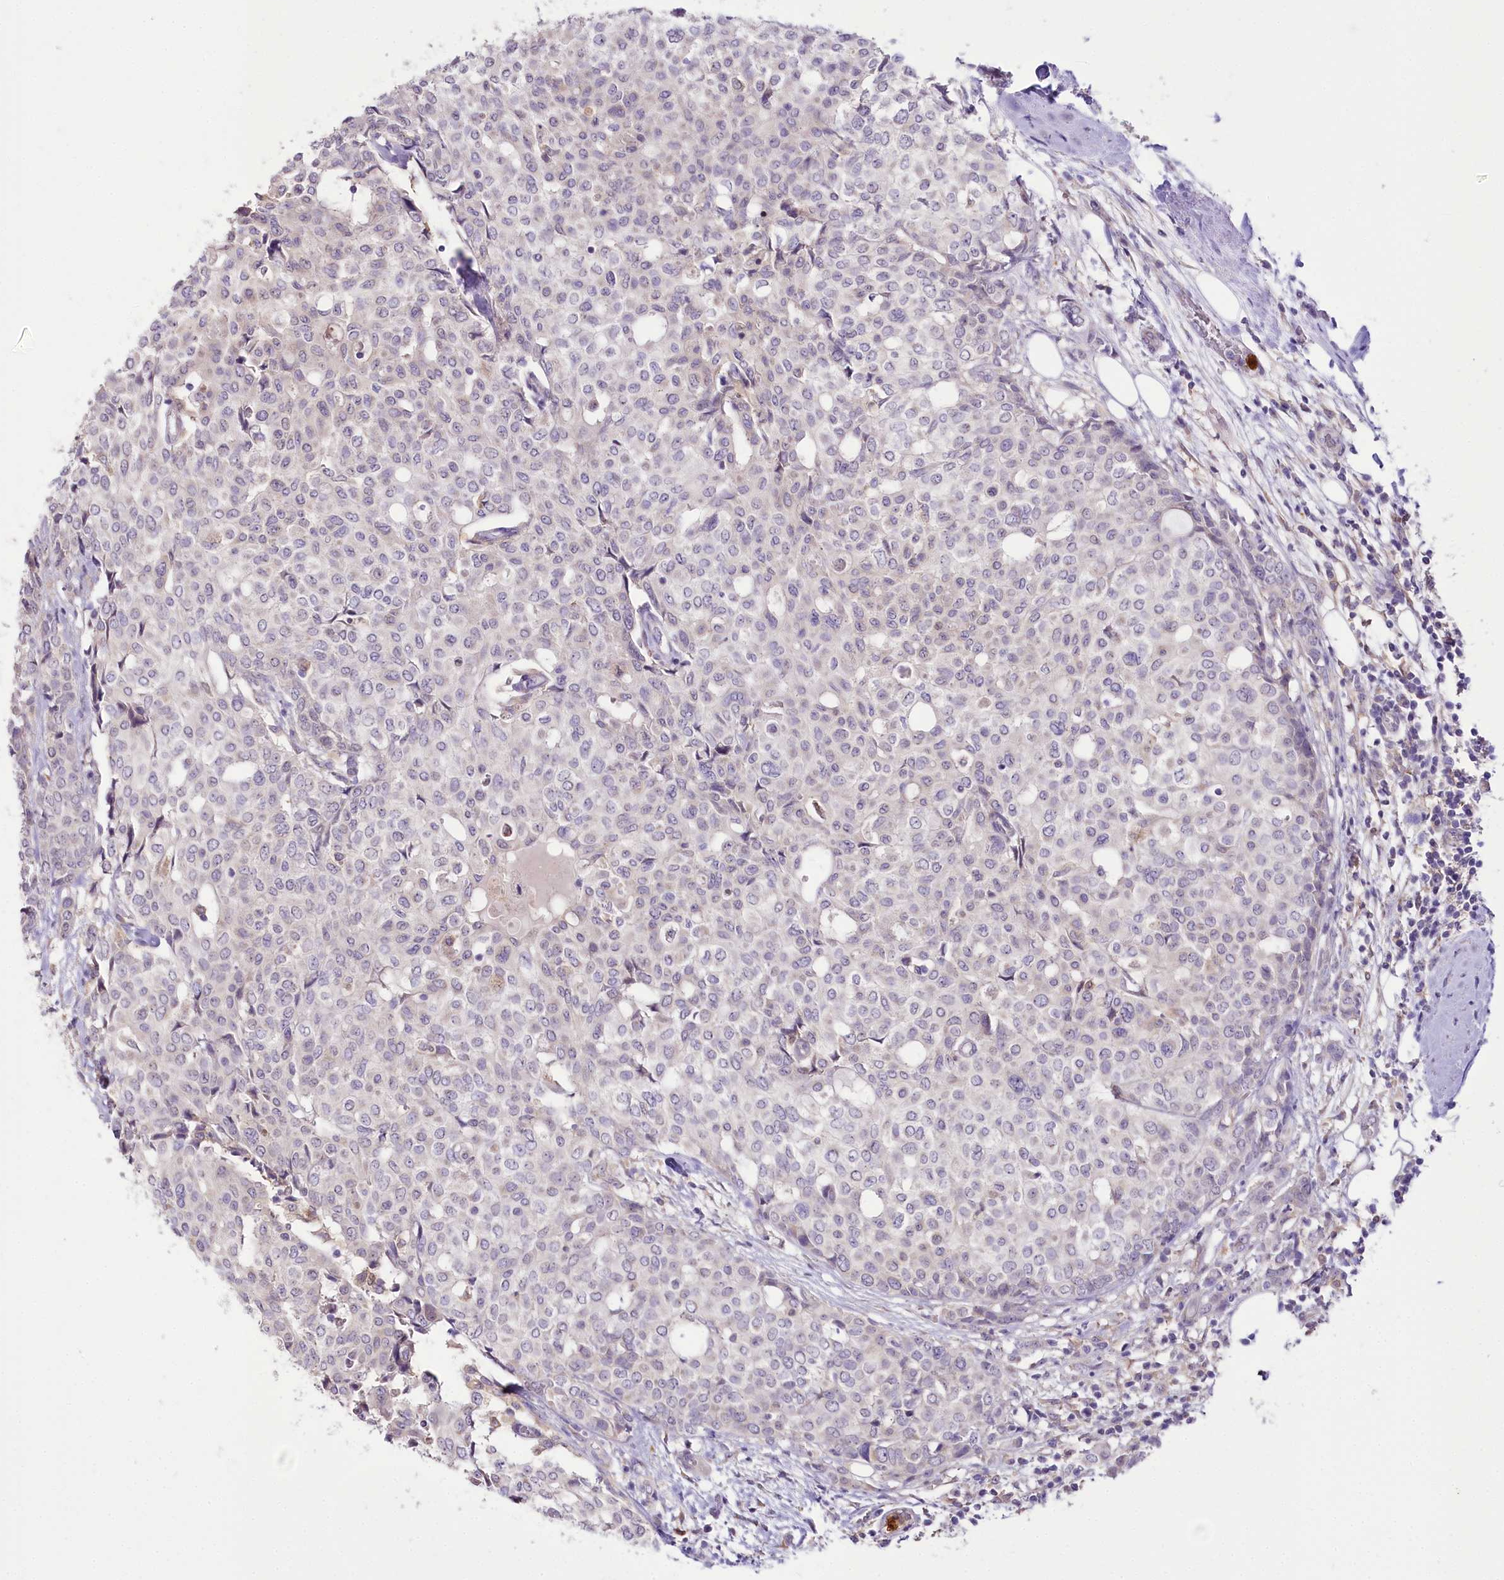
{"staining": {"intensity": "negative", "quantity": "none", "location": "none"}, "tissue": "breast cancer", "cell_type": "Tumor cells", "image_type": "cancer", "snomed": [{"axis": "morphology", "description": "Lobular carcinoma"}, {"axis": "topography", "description": "Breast"}], "caption": "Immunohistochemical staining of human breast cancer (lobular carcinoma) demonstrates no significant staining in tumor cells.", "gene": "DPYD", "patient": {"sex": "female", "age": 51}}